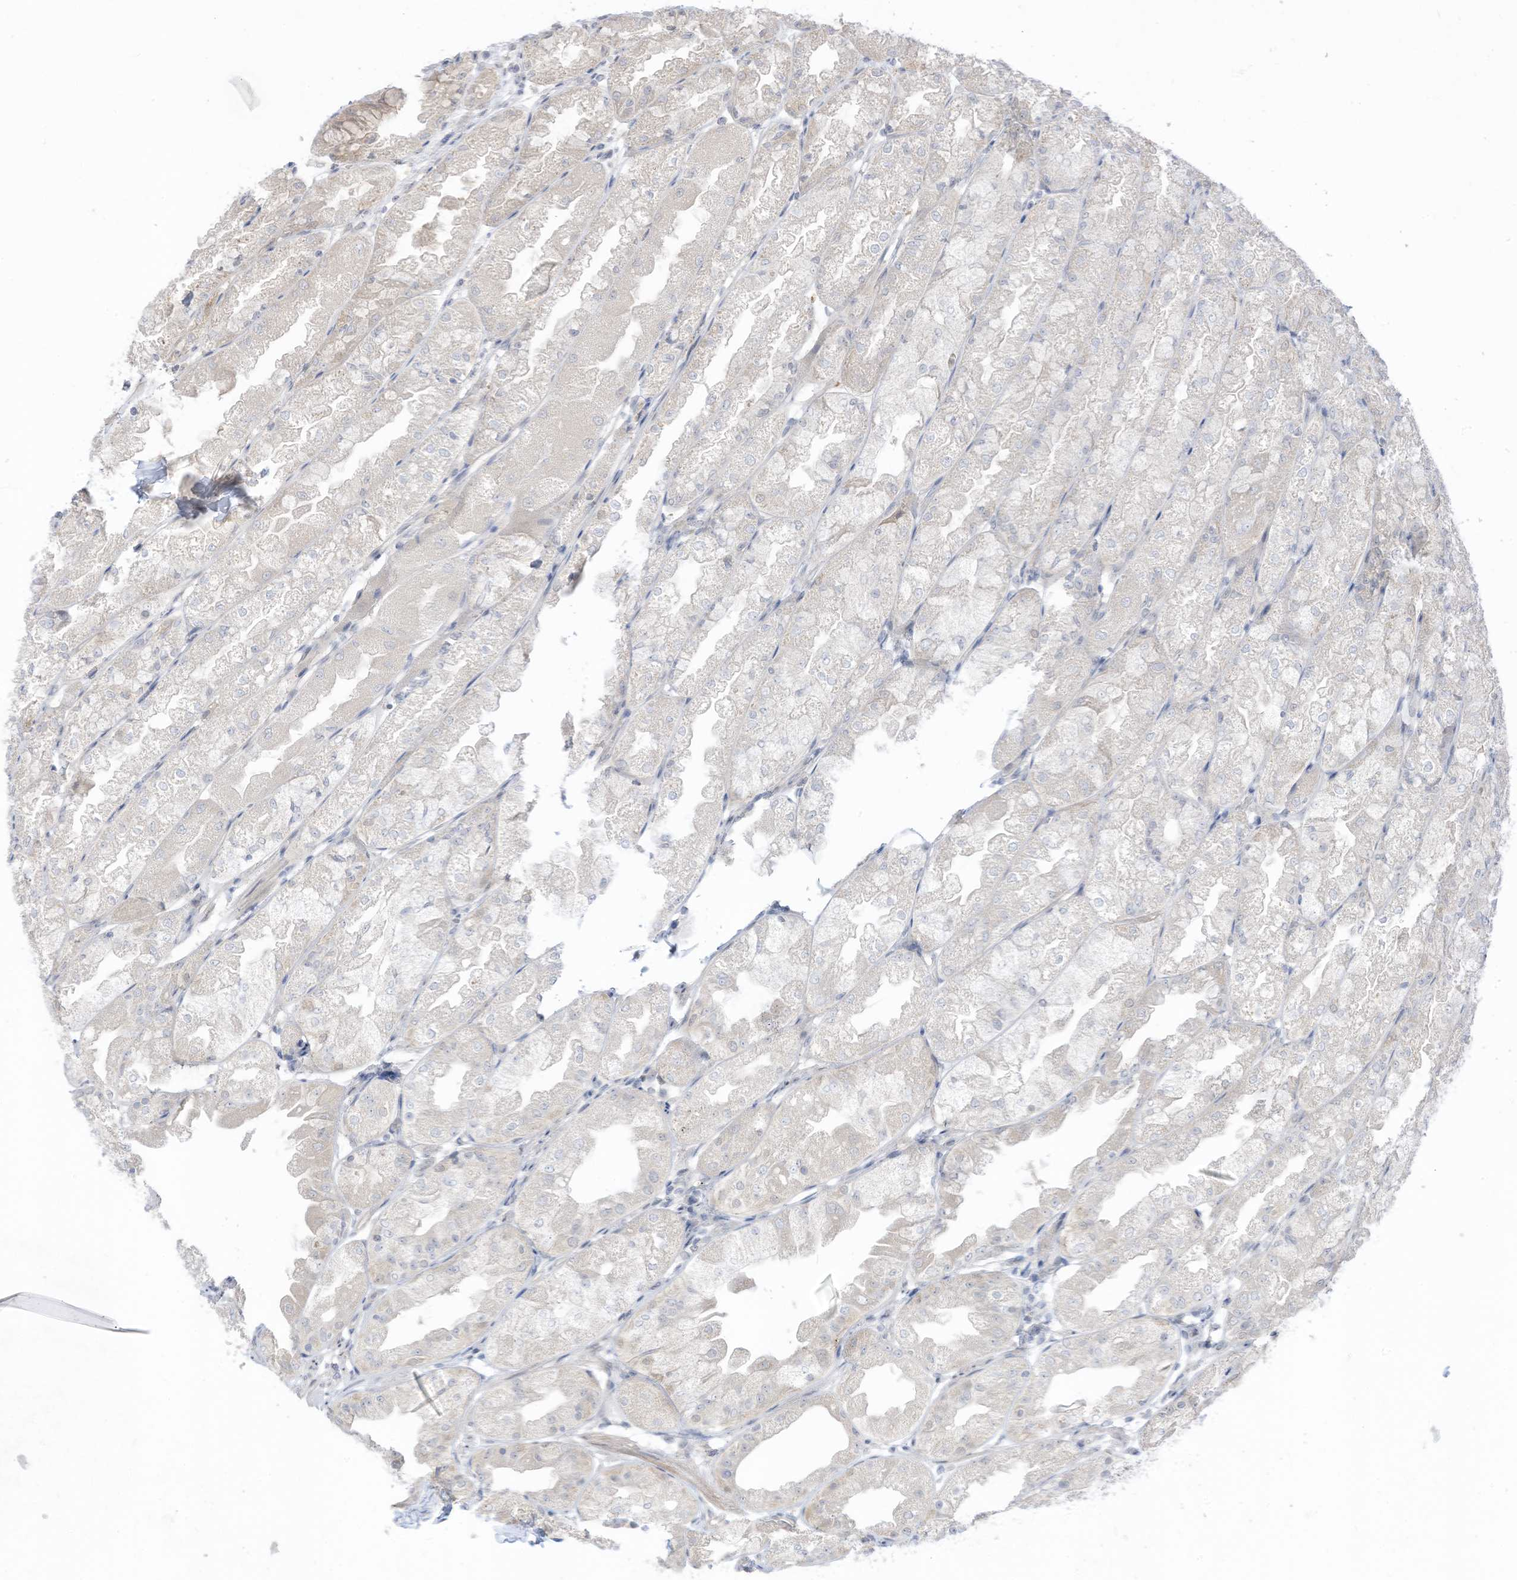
{"staining": {"intensity": "weak", "quantity": "<25%", "location": "cytoplasmic/membranous,nuclear"}, "tissue": "stomach", "cell_type": "Glandular cells", "image_type": "normal", "snomed": [{"axis": "morphology", "description": "Normal tissue, NOS"}, {"axis": "topography", "description": "Stomach, upper"}], "caption": "High power microscopy histopathology image of an immunohistochemistry (IHC) photomicrograph of benign stomach, revealing no significant positivity in glandular cells. The staining is performed using DAB (3,3'-diaminobenzidine) brown chromogen with nuclei counter-stained in using hematoxylin.", "gene": "ASPRV1", "patient": {"sex": "male", "age": 47}}